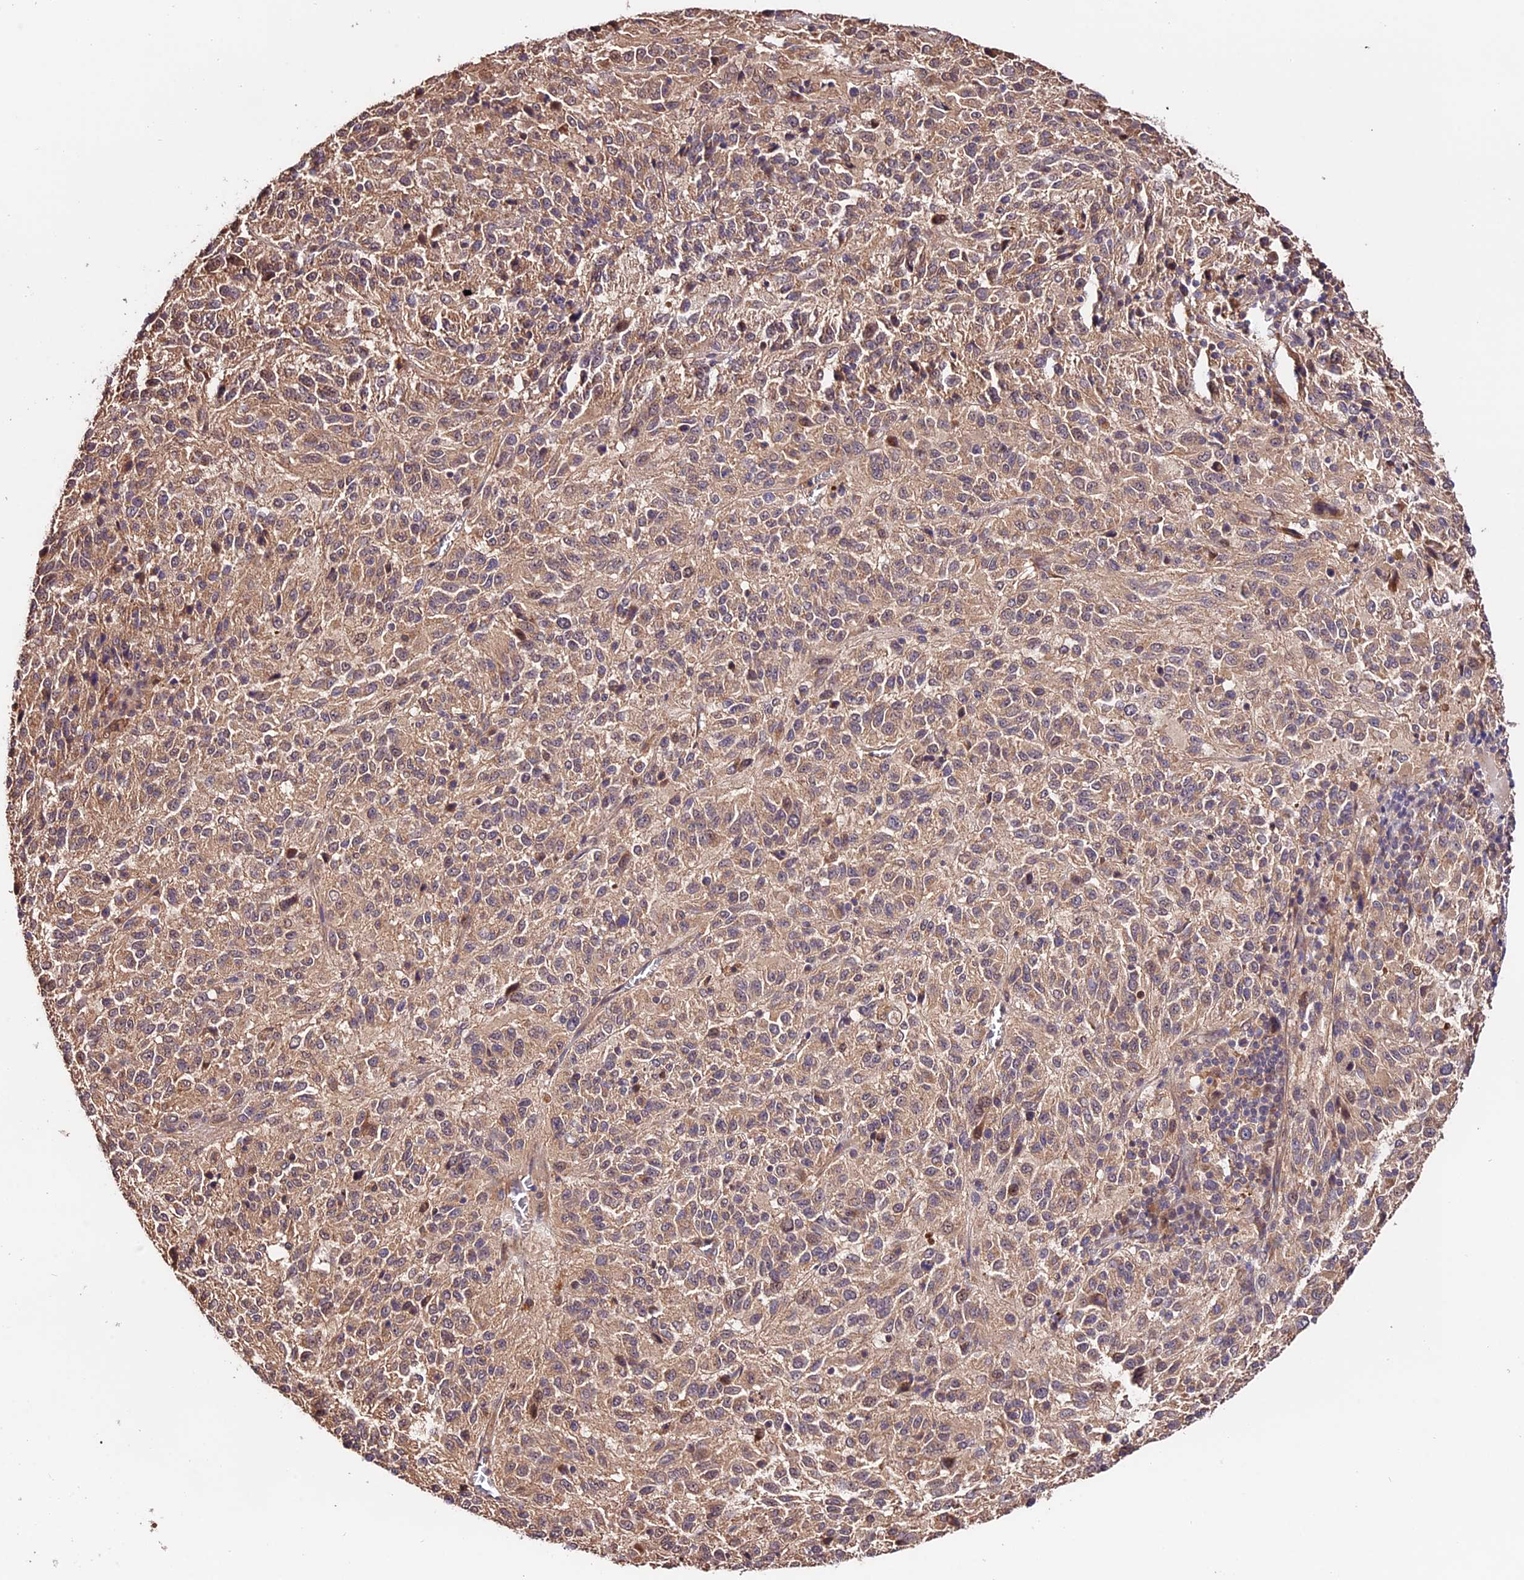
{"staining": {"intensity": "weak", "quantity": ">75%", "location": "cytoplasmic/membranous"}, "tissue": "melanoma", "cell_type": "Tumor cells", "image_type": "cancer", "snomed": [{"axis": "morphology", "description": "Malignant melanoma, Metastatic site"}, {"axis": "topography", "description": "Lung"}], "caption": "Immunohistochemical staining of human malignant melanoma (metastatic site) exhibits weak cytoplasmic/membranous protein staining in about >75% of tumor cells. (Brightfield microscopy of DAB IHC at high magnification).", "gene": "CES3", "patient": {"sex": "male", "age": 64}}